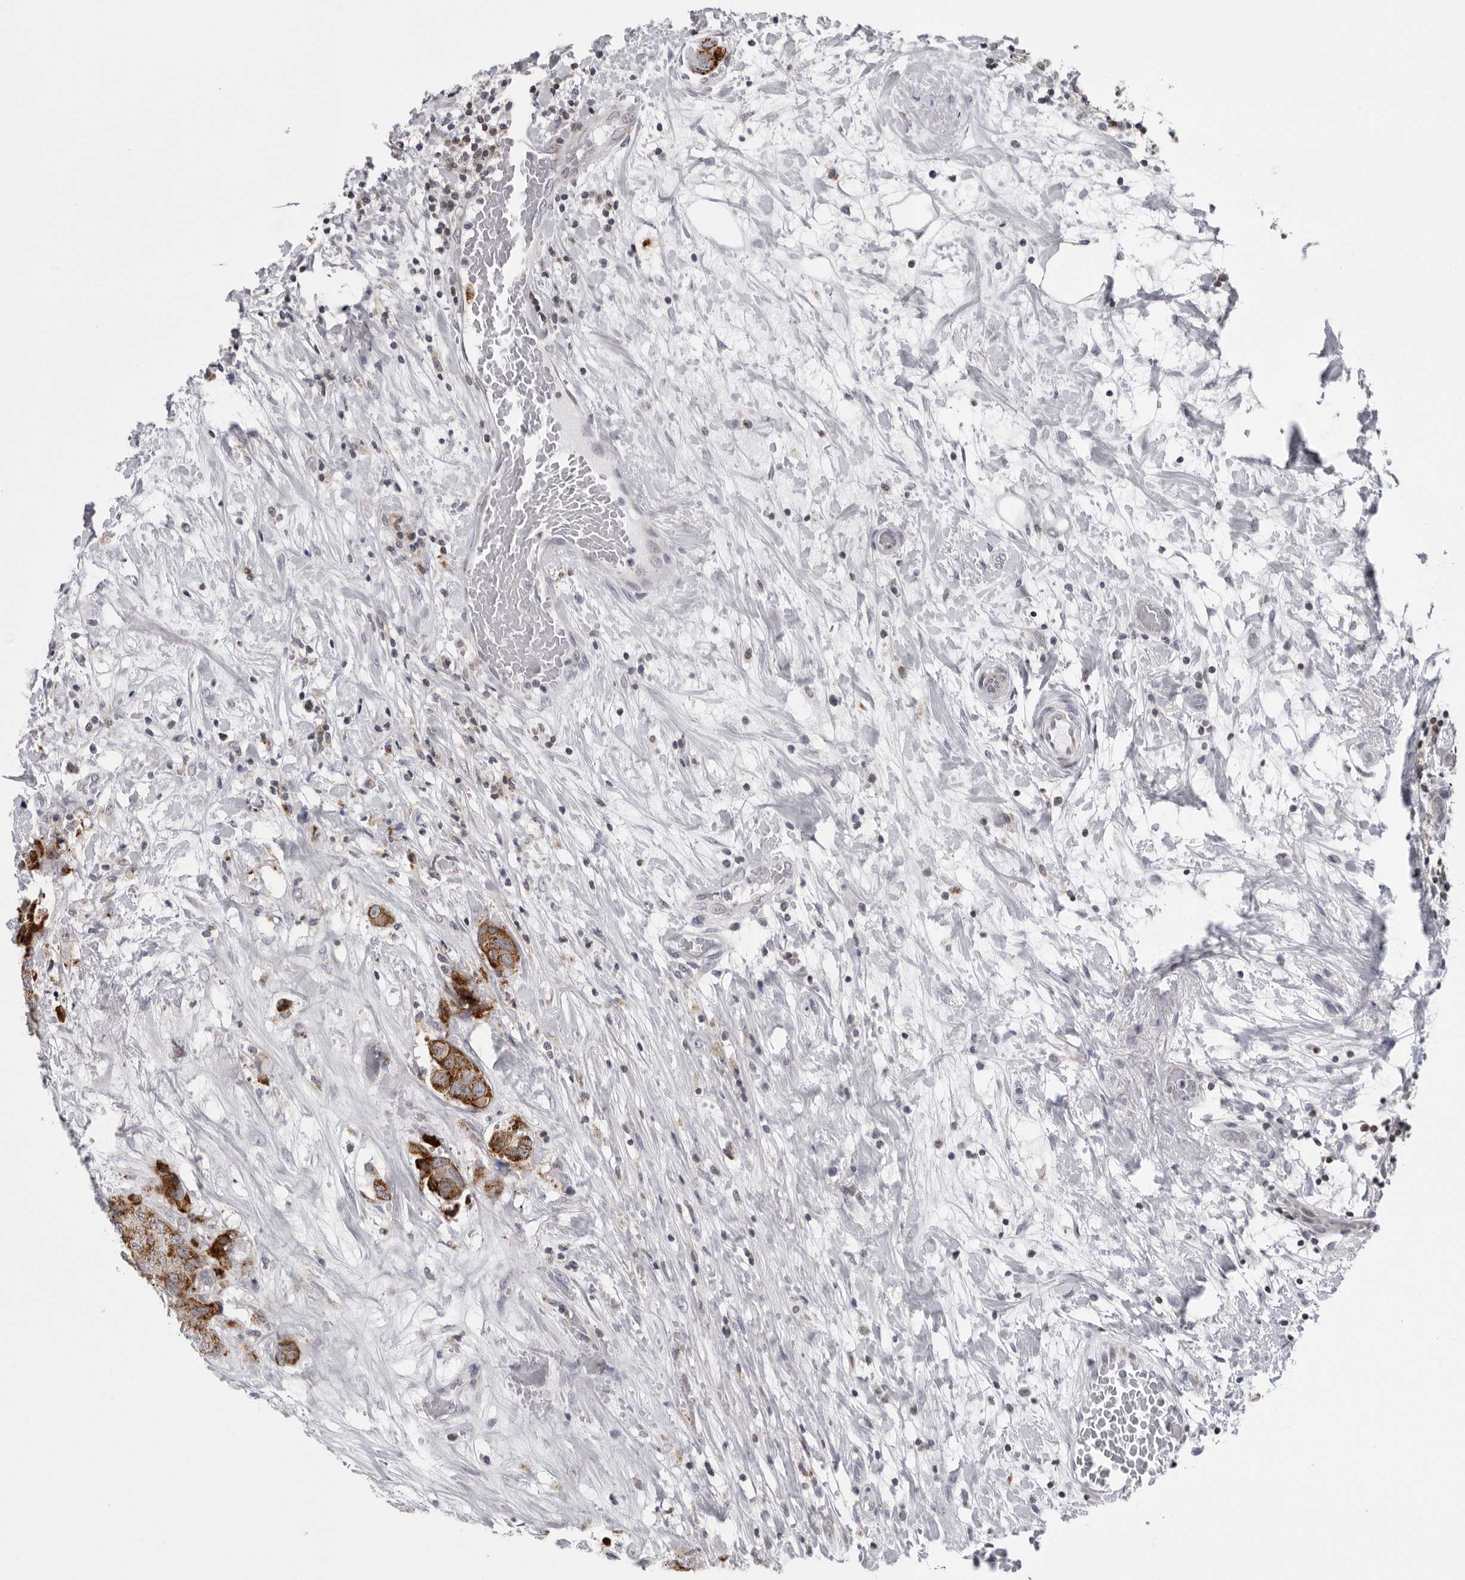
{"staining": {"intensity": "strong", "quantity": ">75%", "location": "cytoplasmic/membranous"}, "tissue": "breast cancer", "cell_type": "Tumor cells", "image_type": "cancer", "snomed": [{"axis": "morphology", "description": "Duct carcinoma"}, {"axis": "topography", "description": "Breast"}], "caption": "A photomicrograph of human breast infiltrating ductal carcinoma stained for a protein shows strong cytoplasmic/membranous brown staining in tumor cells. (brown staining indicates protein expression, while blue staining denotes nuclei).", "gene": "CPT2", "patient": {"sex": "female", "age": 62}}